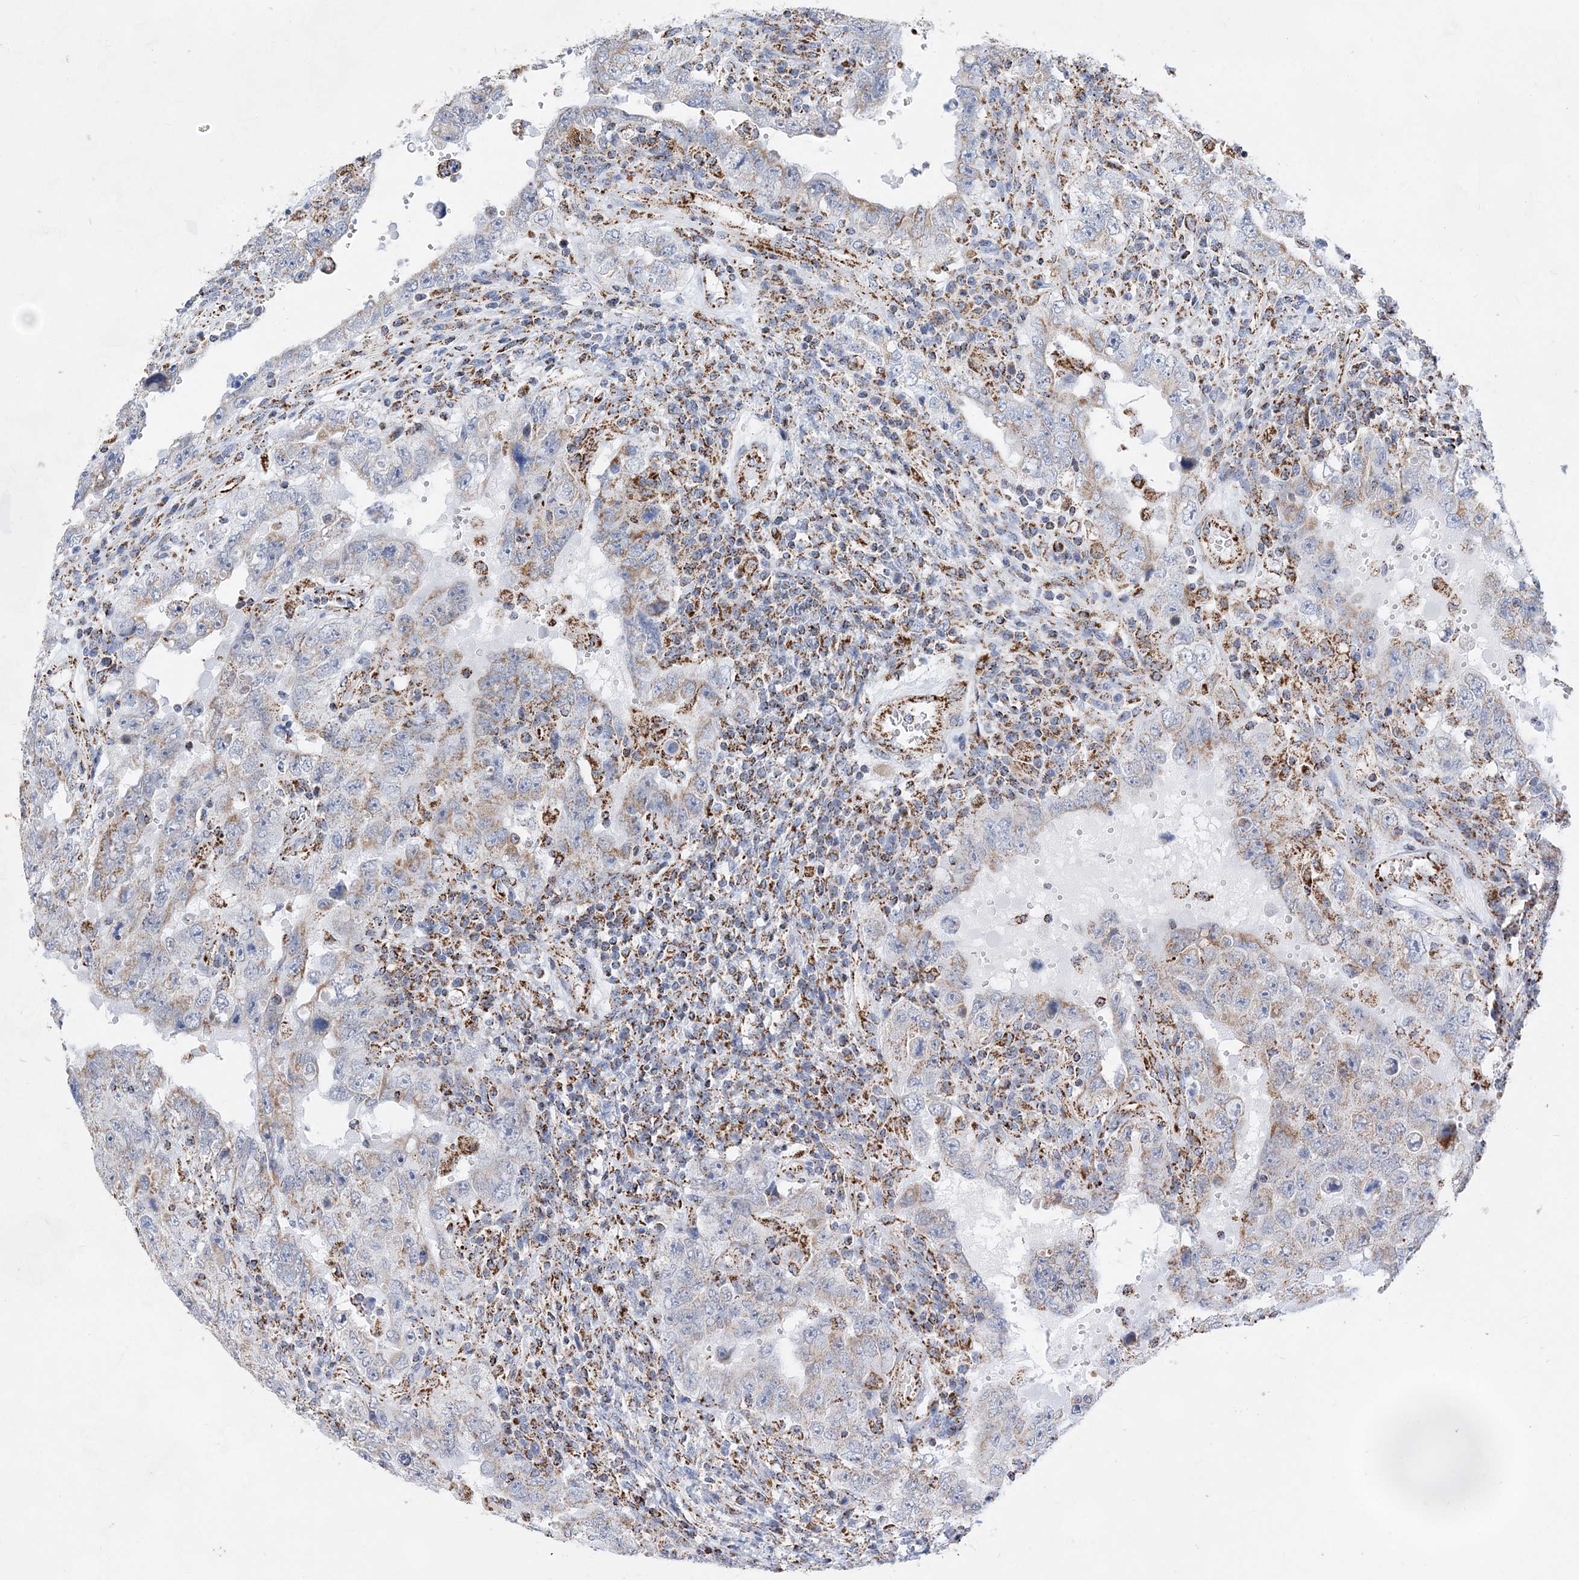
{"staining": {"intensity": "weak", "quantity": "<25%", "location": "cytoplasmic/membranous"}, "tissue": "testis cancer", "cell_type": "Tumor cells", "image_type": "cancer", "snomed": [{"axis": "morphology", "description": "Carcinoma, Embryonal, NOS"}, {"axis": "topography", "description": "Testis"}], "caption": "High power microscopy photomicrograph of an immunohistochemistry (IHC) micrograph of testis cancer (embryonal carcinoma), revealing no significant positivity in tumor cells. (DAB (3,3'-diaminobenzidine) immunohistochemistry (IHC), high magnification).", "gene": "ACOT9", "patient": {"sex": "male", "age": 26}}